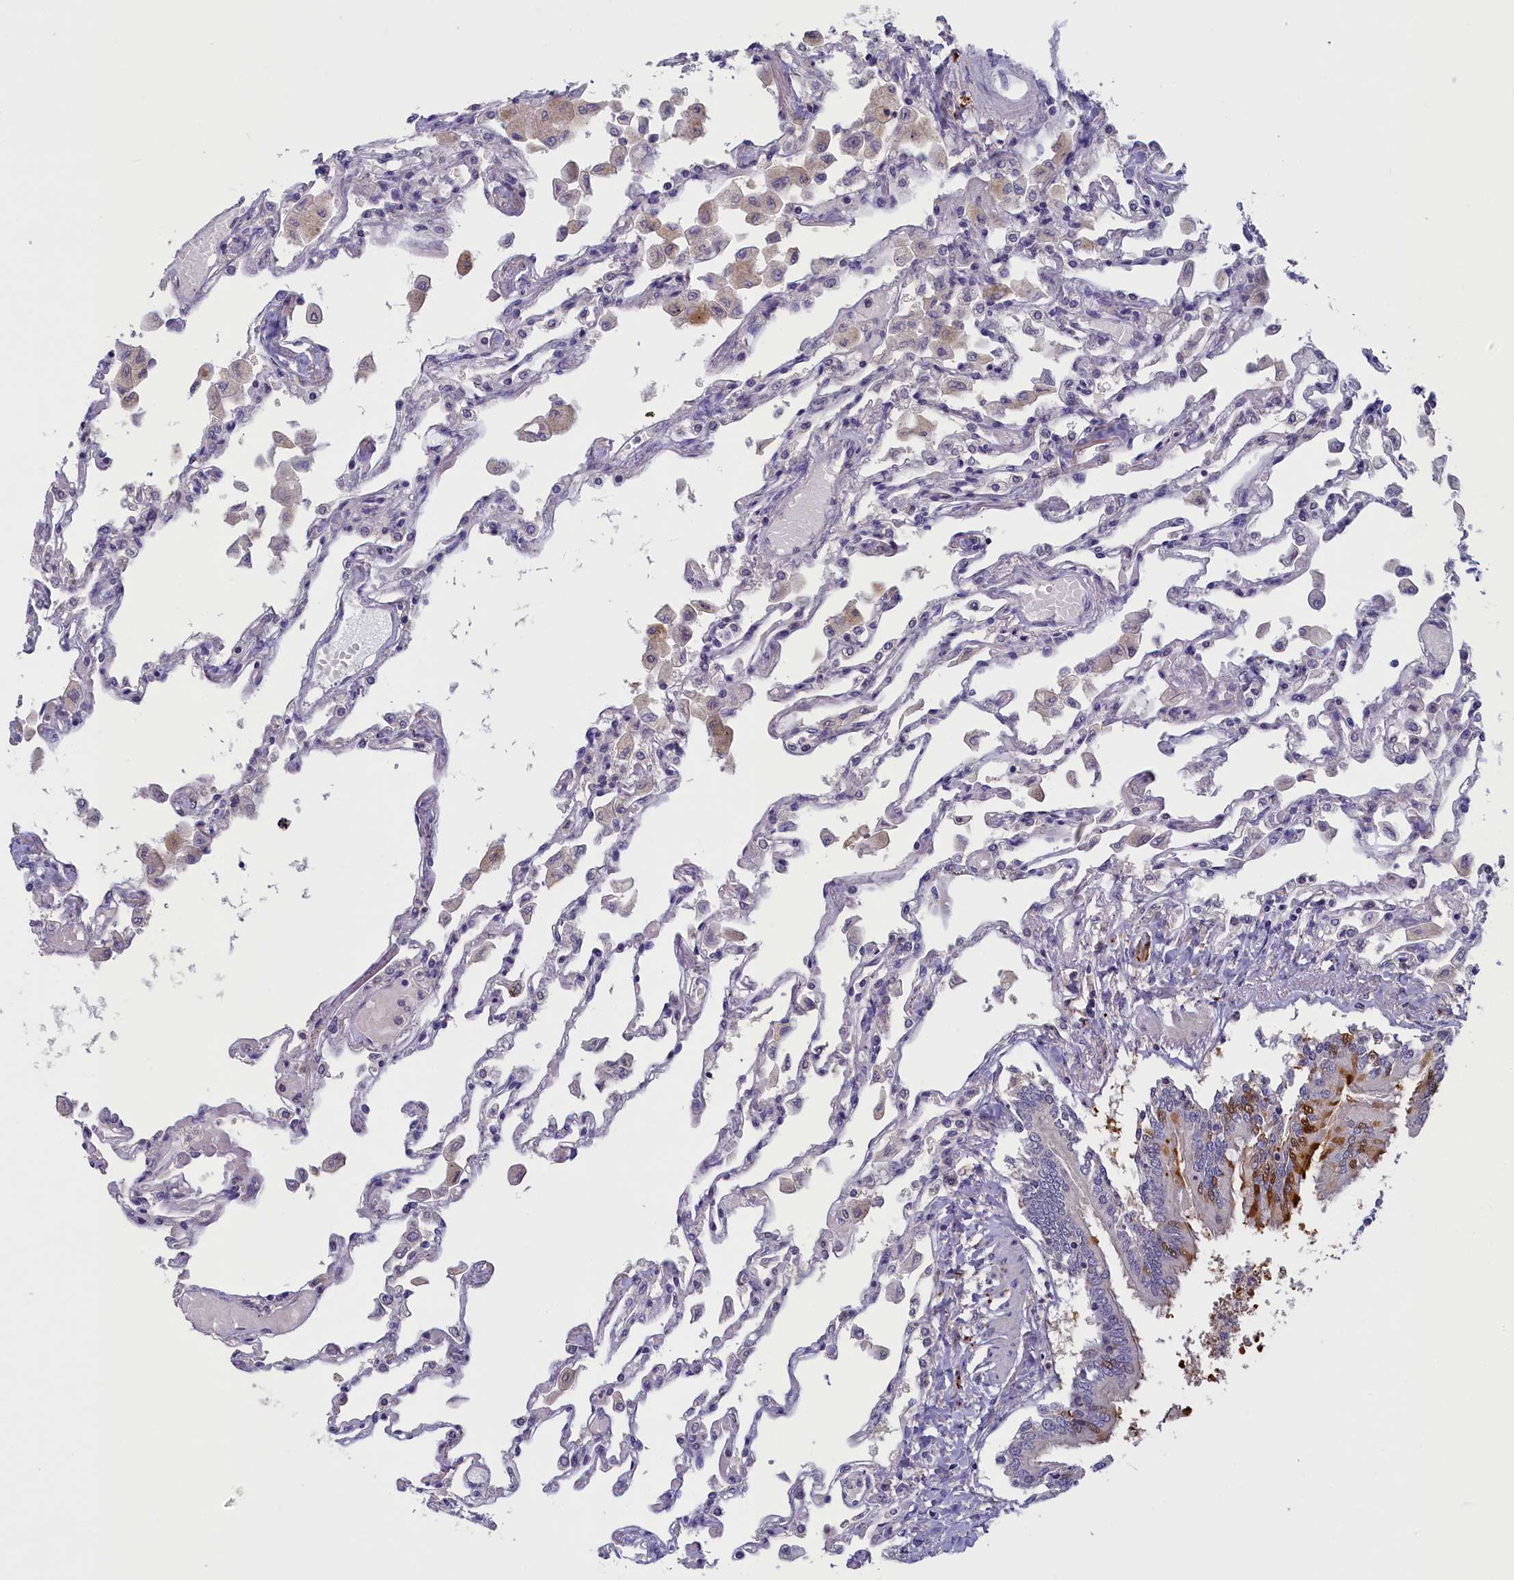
{"staining": {"intensity": "negative", "quantity": "none", "location": "none"}, "tissue": "lung", "cell_type": "Alveolar cells", "image_type": "normal", "snomed": [{"axis": "morphology", "description": "Normal tissue, NOS"}, {"axis": "topography", "description": "Bronchus"}, {"axis": "topography", "description": "Lung"}], "caption": "DAB immunohistochemical staining of benign human lung shows no significant staining in alveolar cells.", "gene": "UCHL3", "patient": {"sex": "female", "age": 49}}